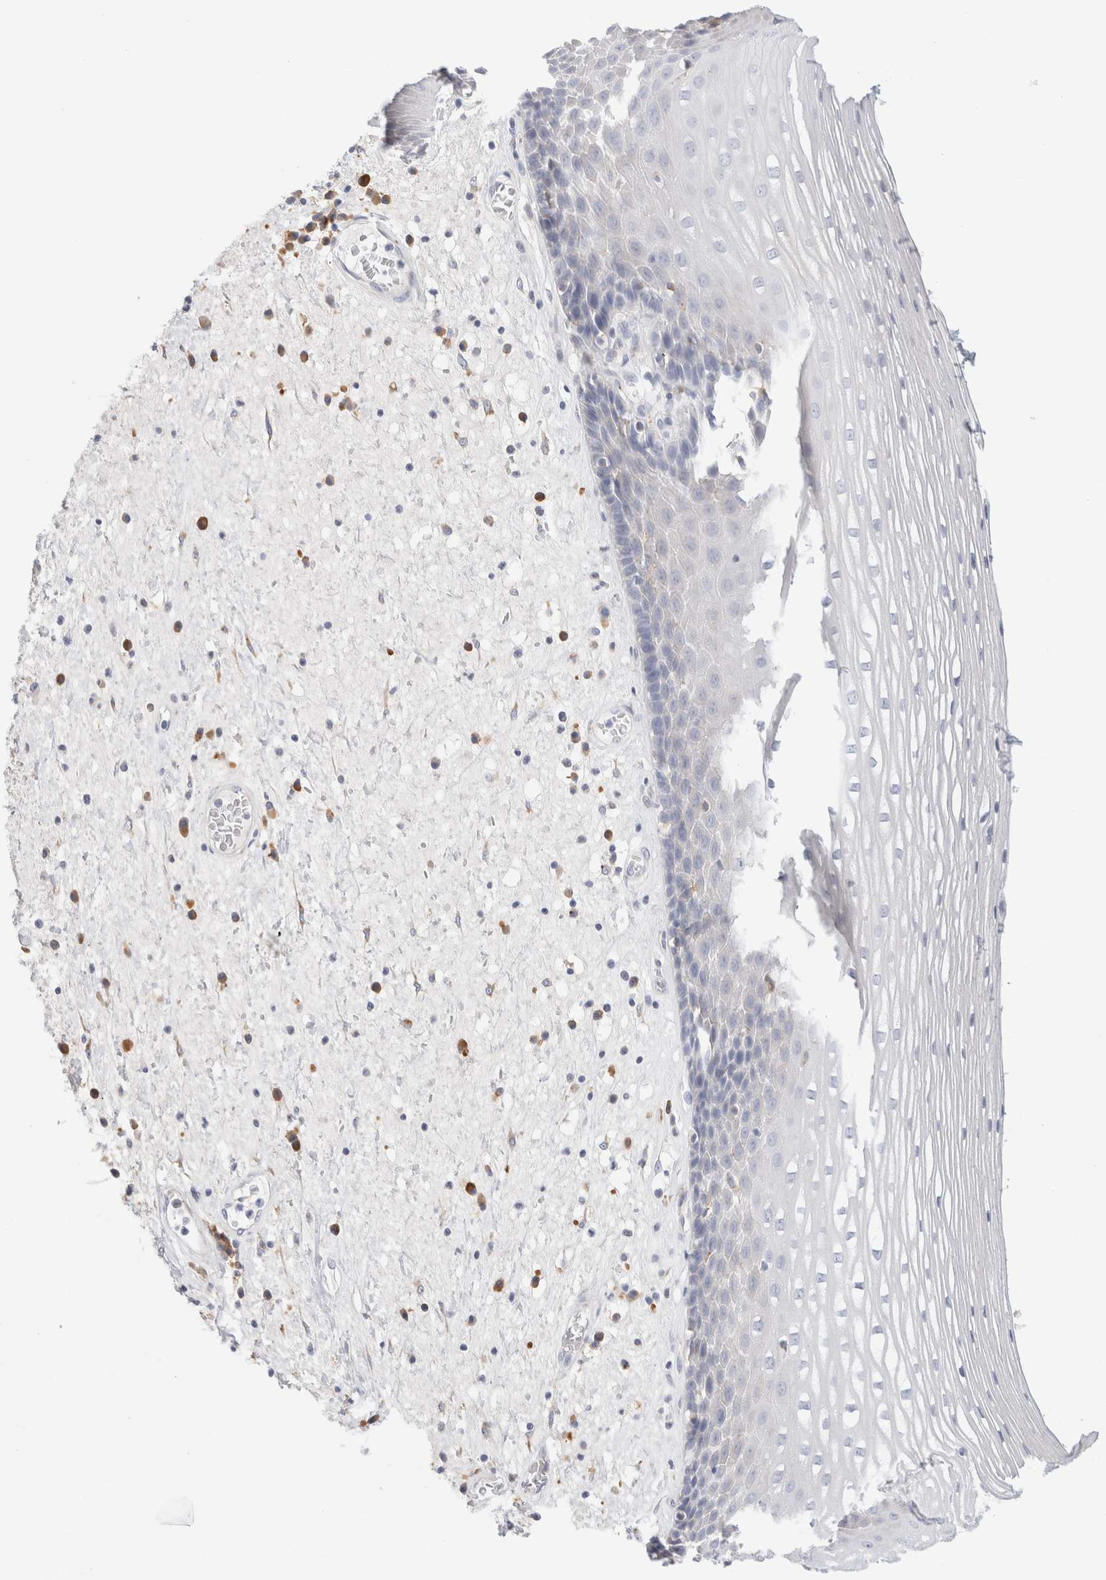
{"staining": {"intensity": "negative", "quantity": "none", "location": "none"}, "tissue": "esophagus", "cell_type": "Squamous epithelial cells", "image_type": "normal", "snomed": [{"axis": "morphology", "description": "Normal tissue, NOS"}, {"axis": "morphology", "description": "Adenocarcinoma, NOS"}, {"axis": "topography", "description": "Esophagus"}], "caption": "Squamous epithelial cells are negative for brown protein staining in benign esophagus. (Stains: DAB (3,3'-diaminobenzidine) immunohistochemistry with hematoxylin counter stain, Microscopy: brightfield microscopy at high magnification).", "gene": "CSK", "patient": {"sex": "male", "age": 62}}